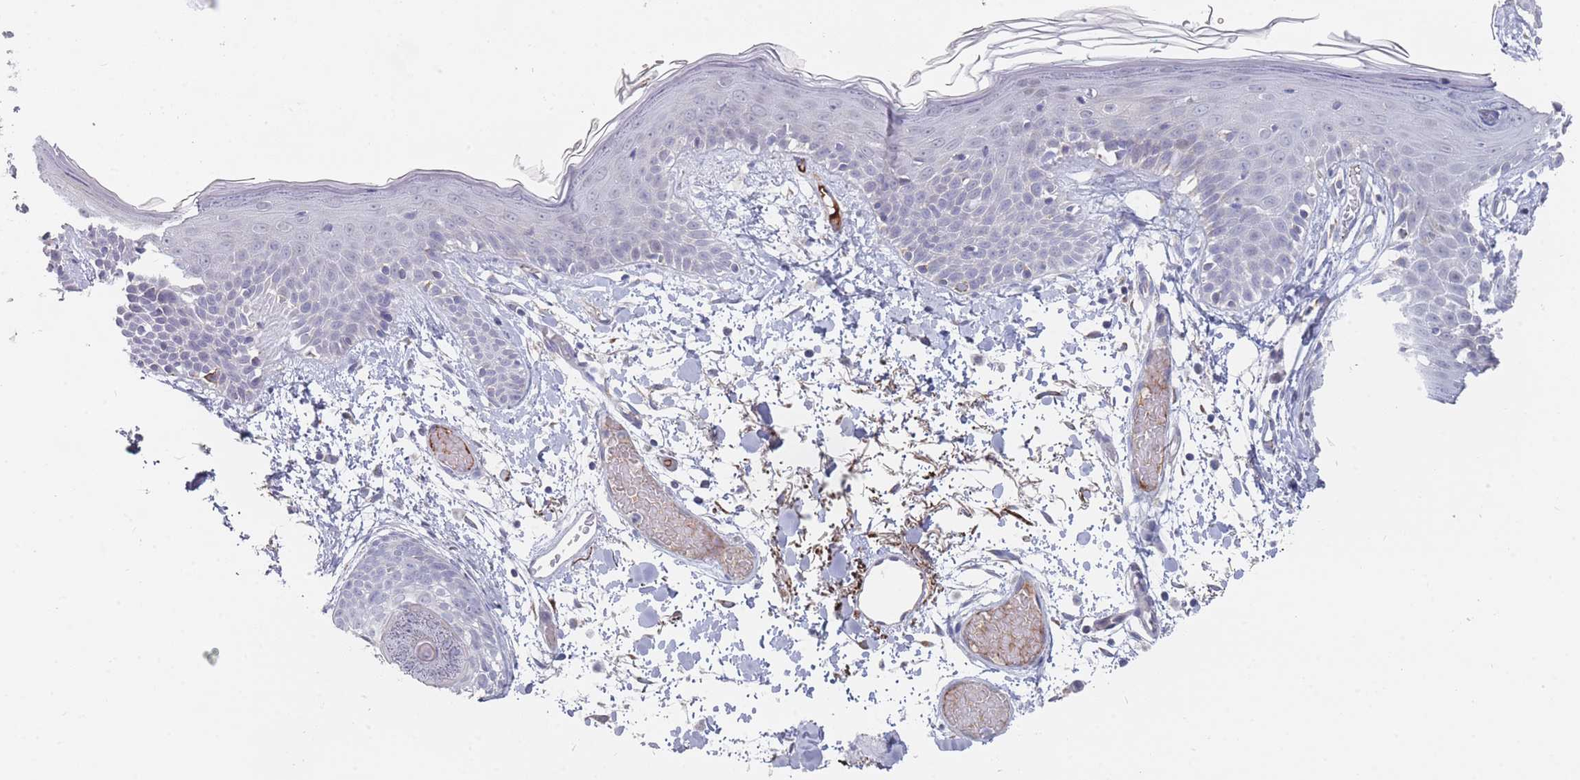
{"staining": {"intensity": "moderate", "quantity": "25%-75%", "location": "cytoplasmic/membranous"}, "tissue": "skin", "cell_type": "Fibroblasts", "image_type": "normal", "snomed": [{"axis": "morphology", "description": "Normal tissue, NOS"}, {"axis": "topography", "description": "Skin"}], "caption": "The micrograph demonstrates a brown stain indicating the presence of a protein in the cytoplasmic/membranous of fibroblasts in skin. (DAB IHC with brightfield microscopy, high magnification).", "gene": "TRARG1", "patient": {"sex": "male", "age": 79}}